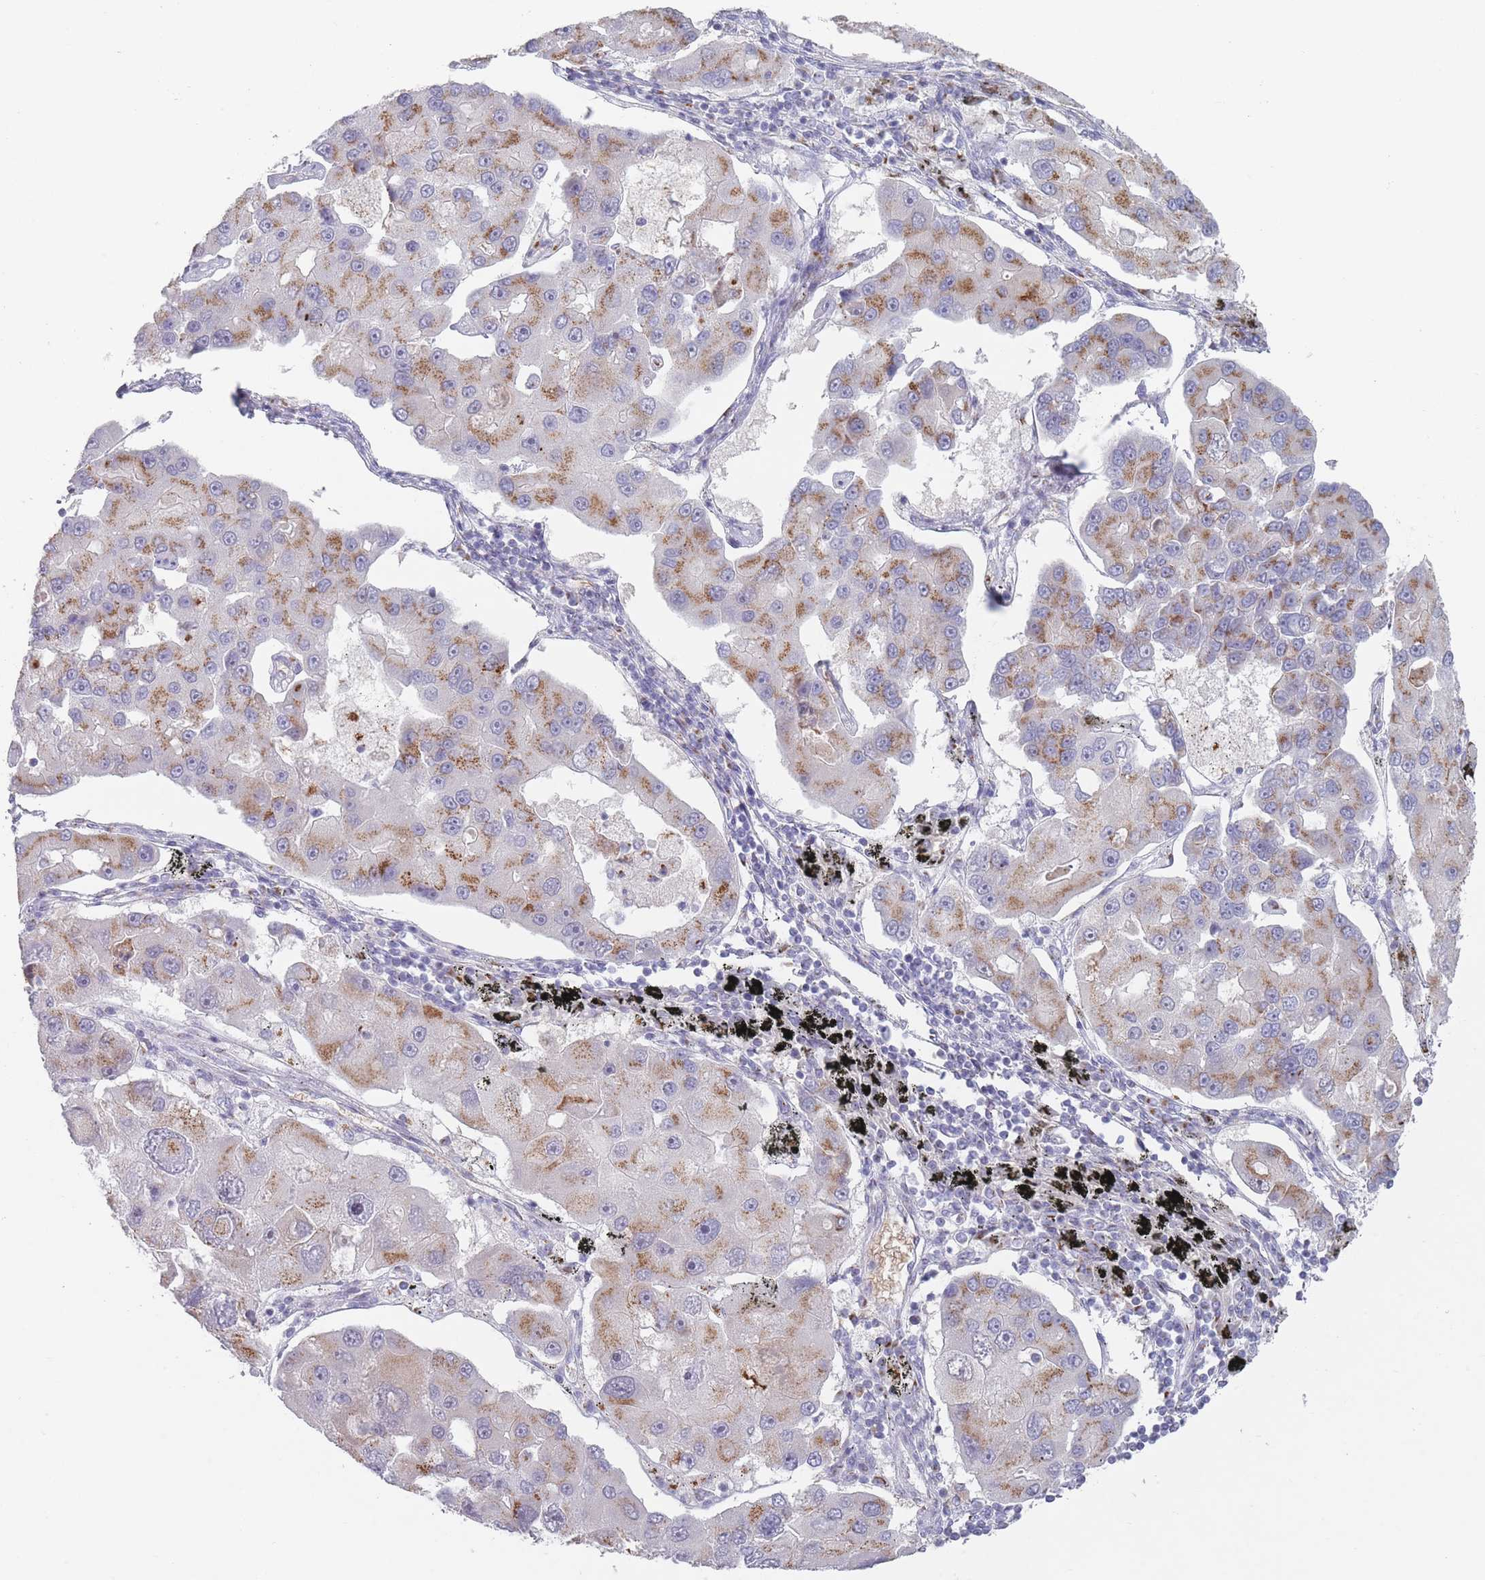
{"staining": {"intensity": "moderate", "quantity": ">75%", "location": "cytoplasmic/membranous"}, "tissue": "lung cancer", "cell_type": "Tumor cells", "image_type": "cancer", "snomed": [{"axis": "morphology", "description": "Adenocarcinoma, NOS"}, {"axis": "topography", "description": "Lung"}], "caption": "The histopathology image exhibits staining of adenocarcinoma (lung), revealing moderate cytoplasmic/membranous protein positivity (brown color) within tumor cells. Immunohistochemistry (ihc) stains the protein in brown and the nuclei are stained blue.", "gene": "MAN1B1", "patient": {"sex": "female", "age": 54}}